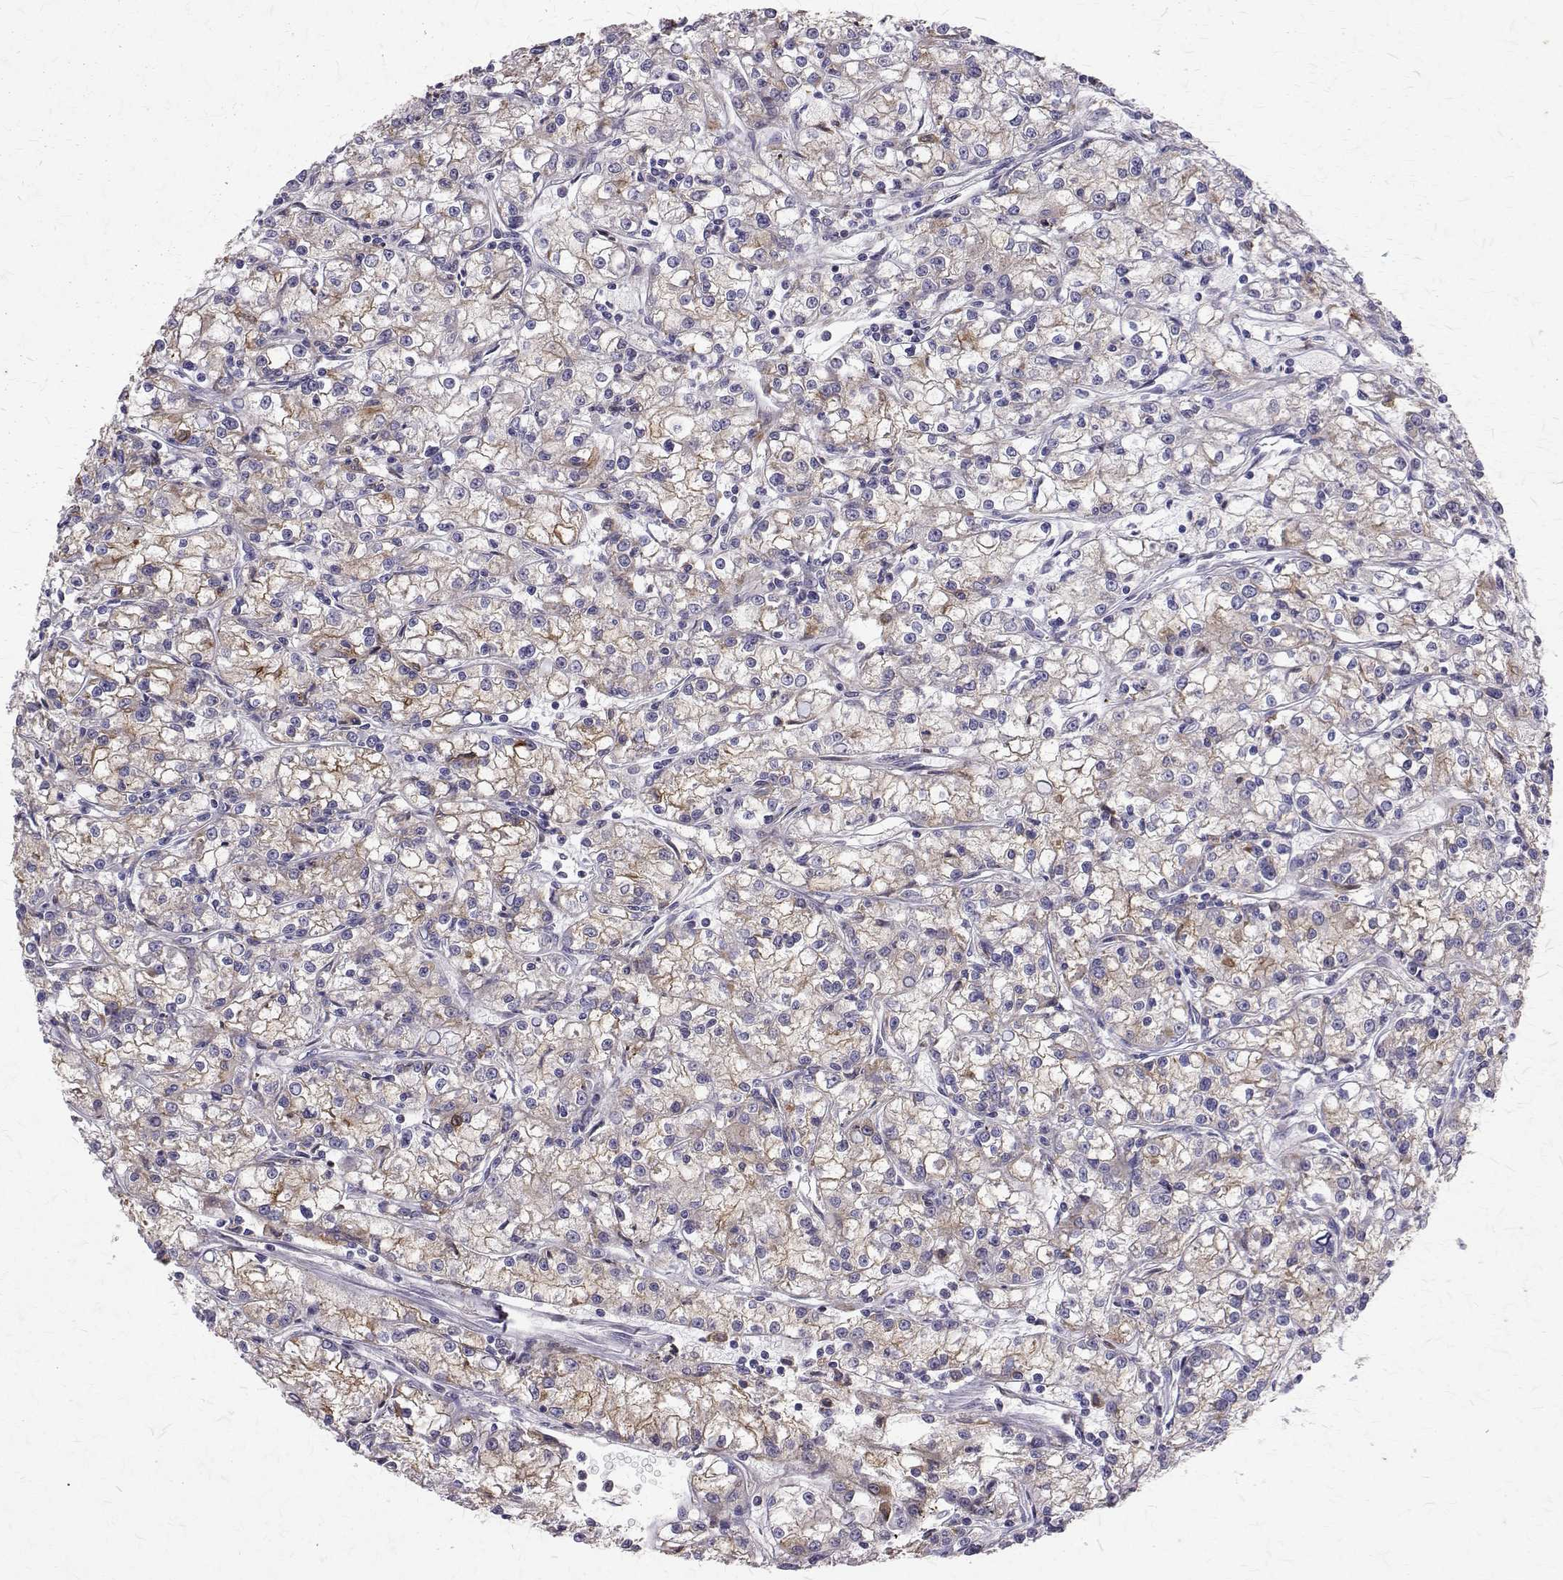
{"staining": {"intensity": "weak", "quantity": "<25%", "location": "cytoplasmic/membranous"}, "tissue": "renal cancer", "cell_type": "Tumor cells", "image_type": "cancer", "snomed": [{"axis": "morphology", "description": "Adenocarcinoma, NOS"}, {"axis": "topography", "description": "Kidney"}], "caption": "Immunohistochemical staining of renal cancer (adenocarcinoma) displays no significant positivity in tumor cells.", "gene": "CCDC89", "patient": {"sex": "female", "age": 59}}